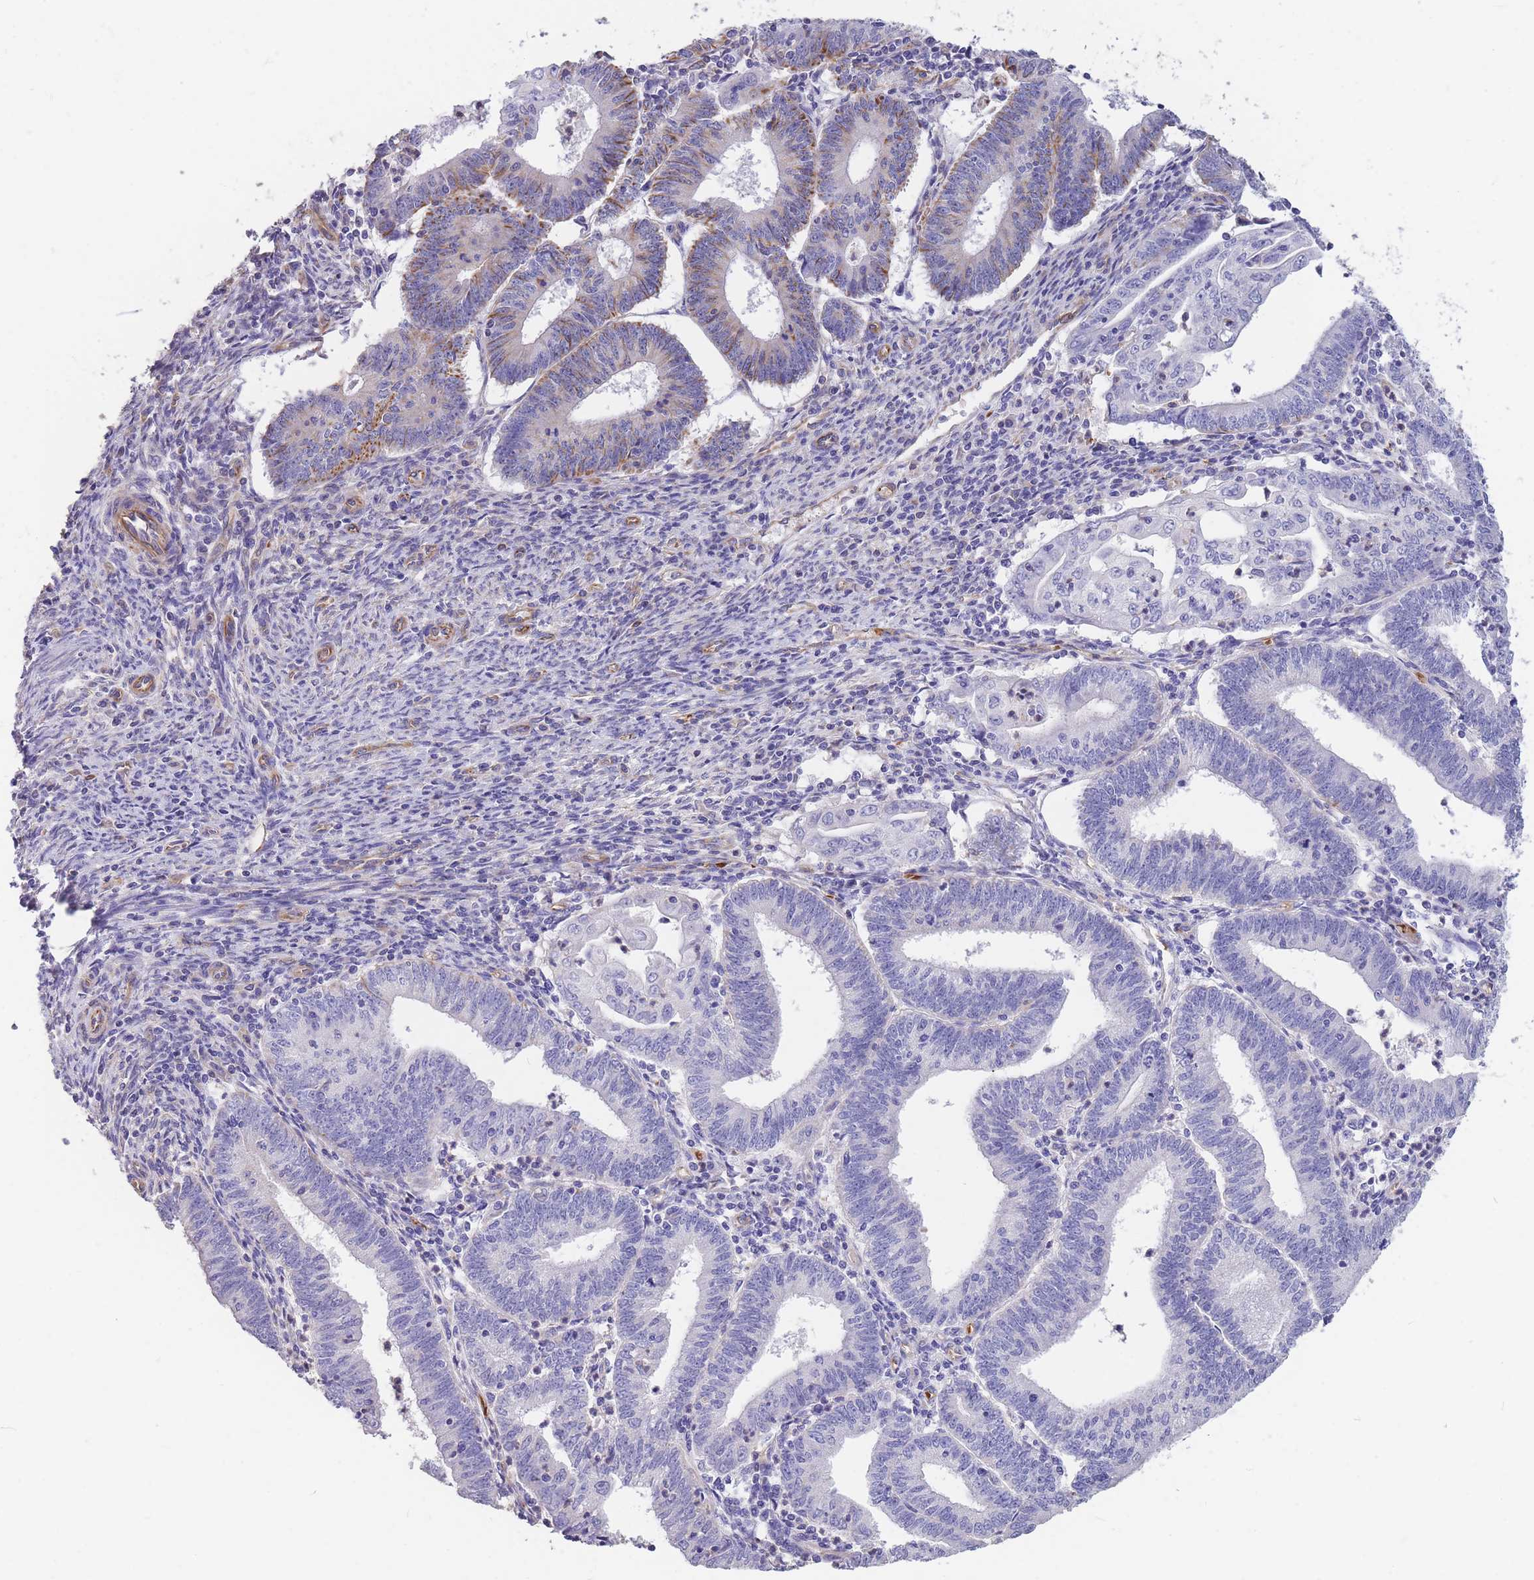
{"staining": {"intensity": "moderate", "quantity": "<25%", "location": "cytoplasmic/membranous"}, "tissue": "endometrial cancer", "cell_type": "Tumor cells", "image_type": "cancer", "snomed": [{"axis": "morphology", "description": "Adenocarcinoma, NOS"}, {"axis": "topography", "description": "Endometrium"}], "caption": "Immunohistochemical staining of adenocarcinoma (endometrial) reveals low levels of moderate cytoplasmic/membranous staining in approximately <25% of tumor cells.", "gene": "ANKRD53", "patient": {"sex": "female", "age": 60}}